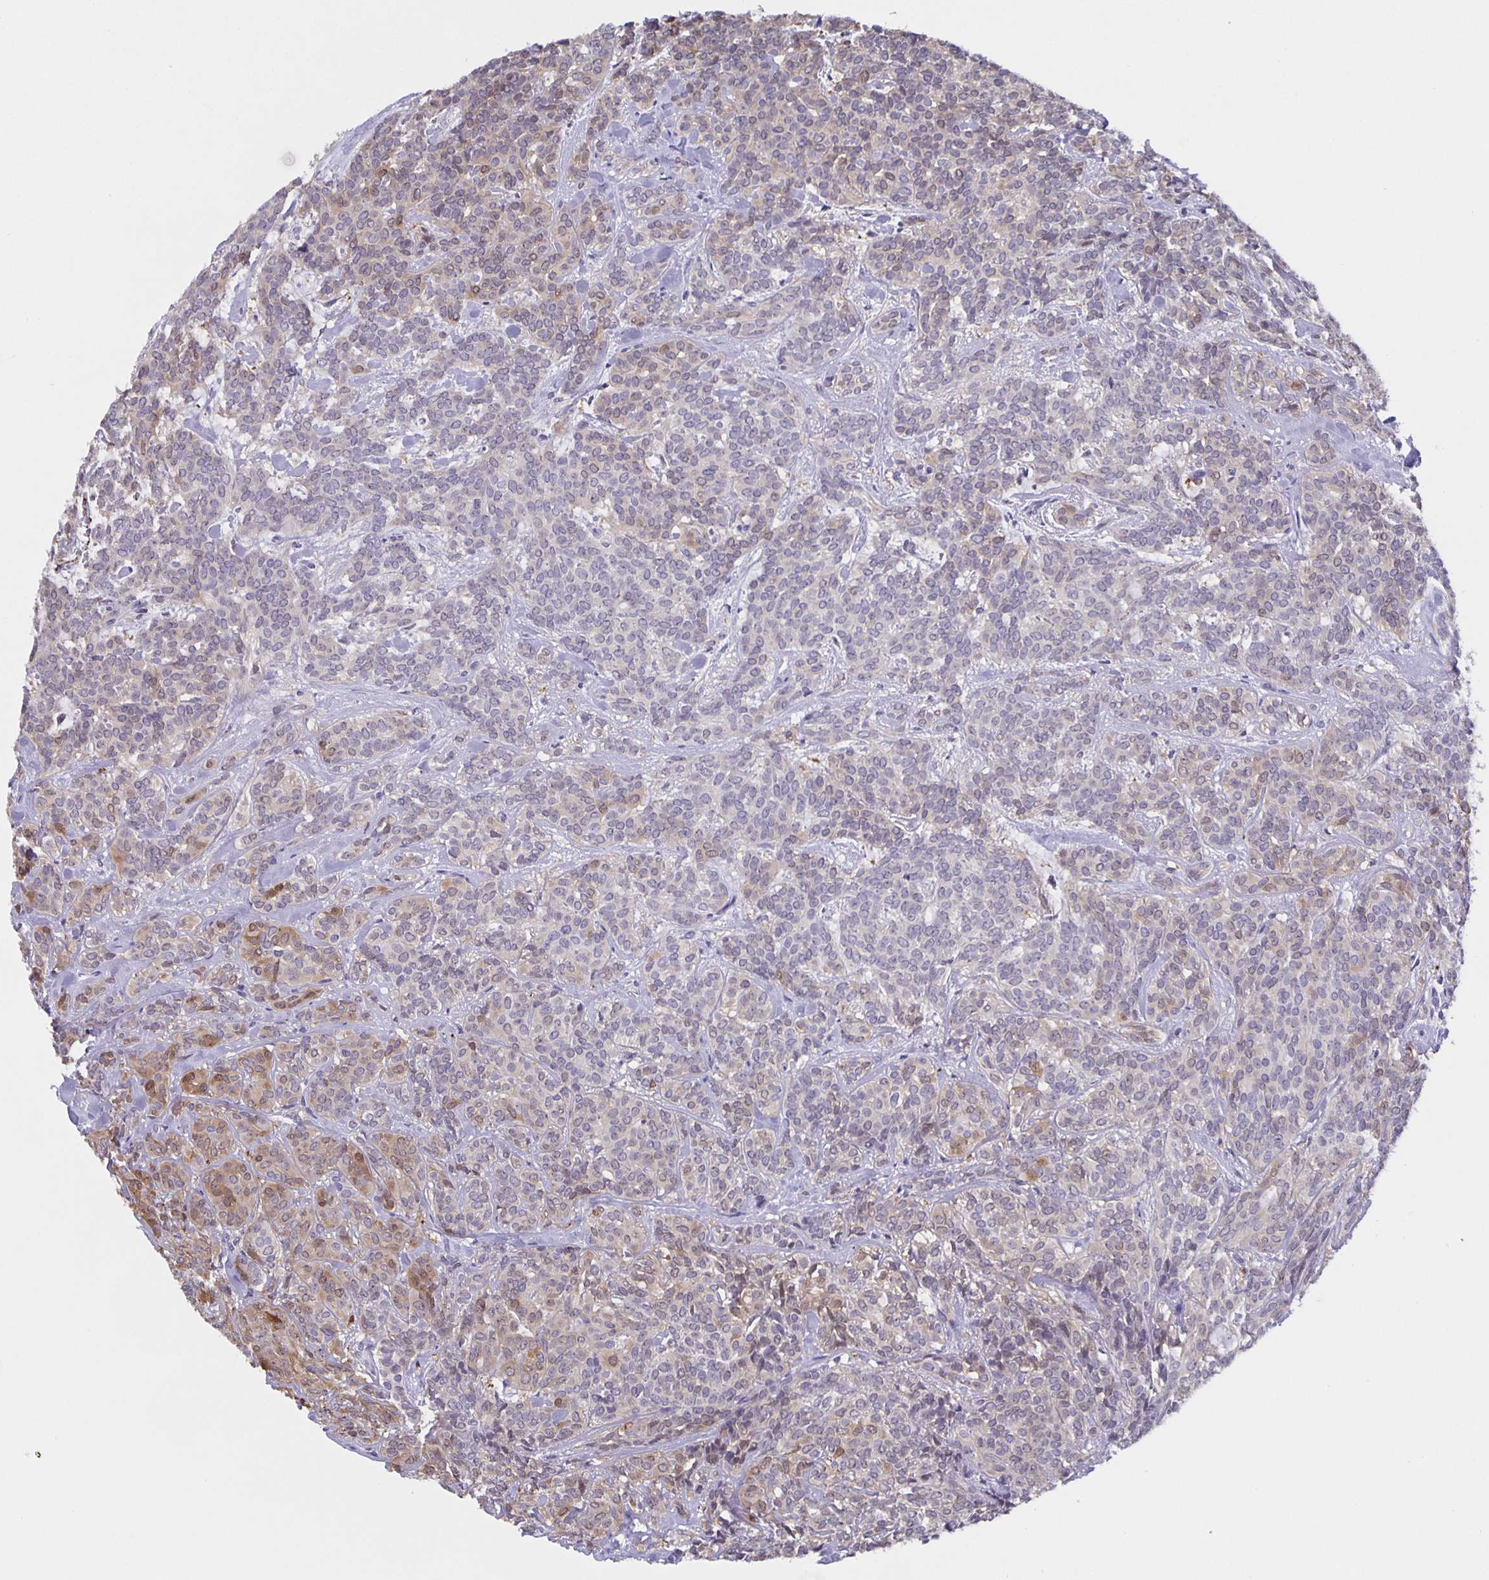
{"staining": {"intensity": "weak", "quantity": "25%-75%", "location": "cytoplasmic/membranous"}, "tissue": "head and neck cancer", "cell_type": "Tumor cells", "image_type": "cancer", "snomed": [{"axis": "morphology", "description": "Adenocarcinoma, NOS"}, {"axis": "topography", "description": "Head-Neck"}], "caption": "Adenocarcinoma (head and neck) was stained to show a protein in brown. There is low levels of weak cytoplasmic/membranous expression in about 25%-75% of tumor cells. Ihc stains the protein of interest in brown and the nuclei are stained blue.", "gene": "MARCHF6", "patient": {"sex": "female", "age": 57}}